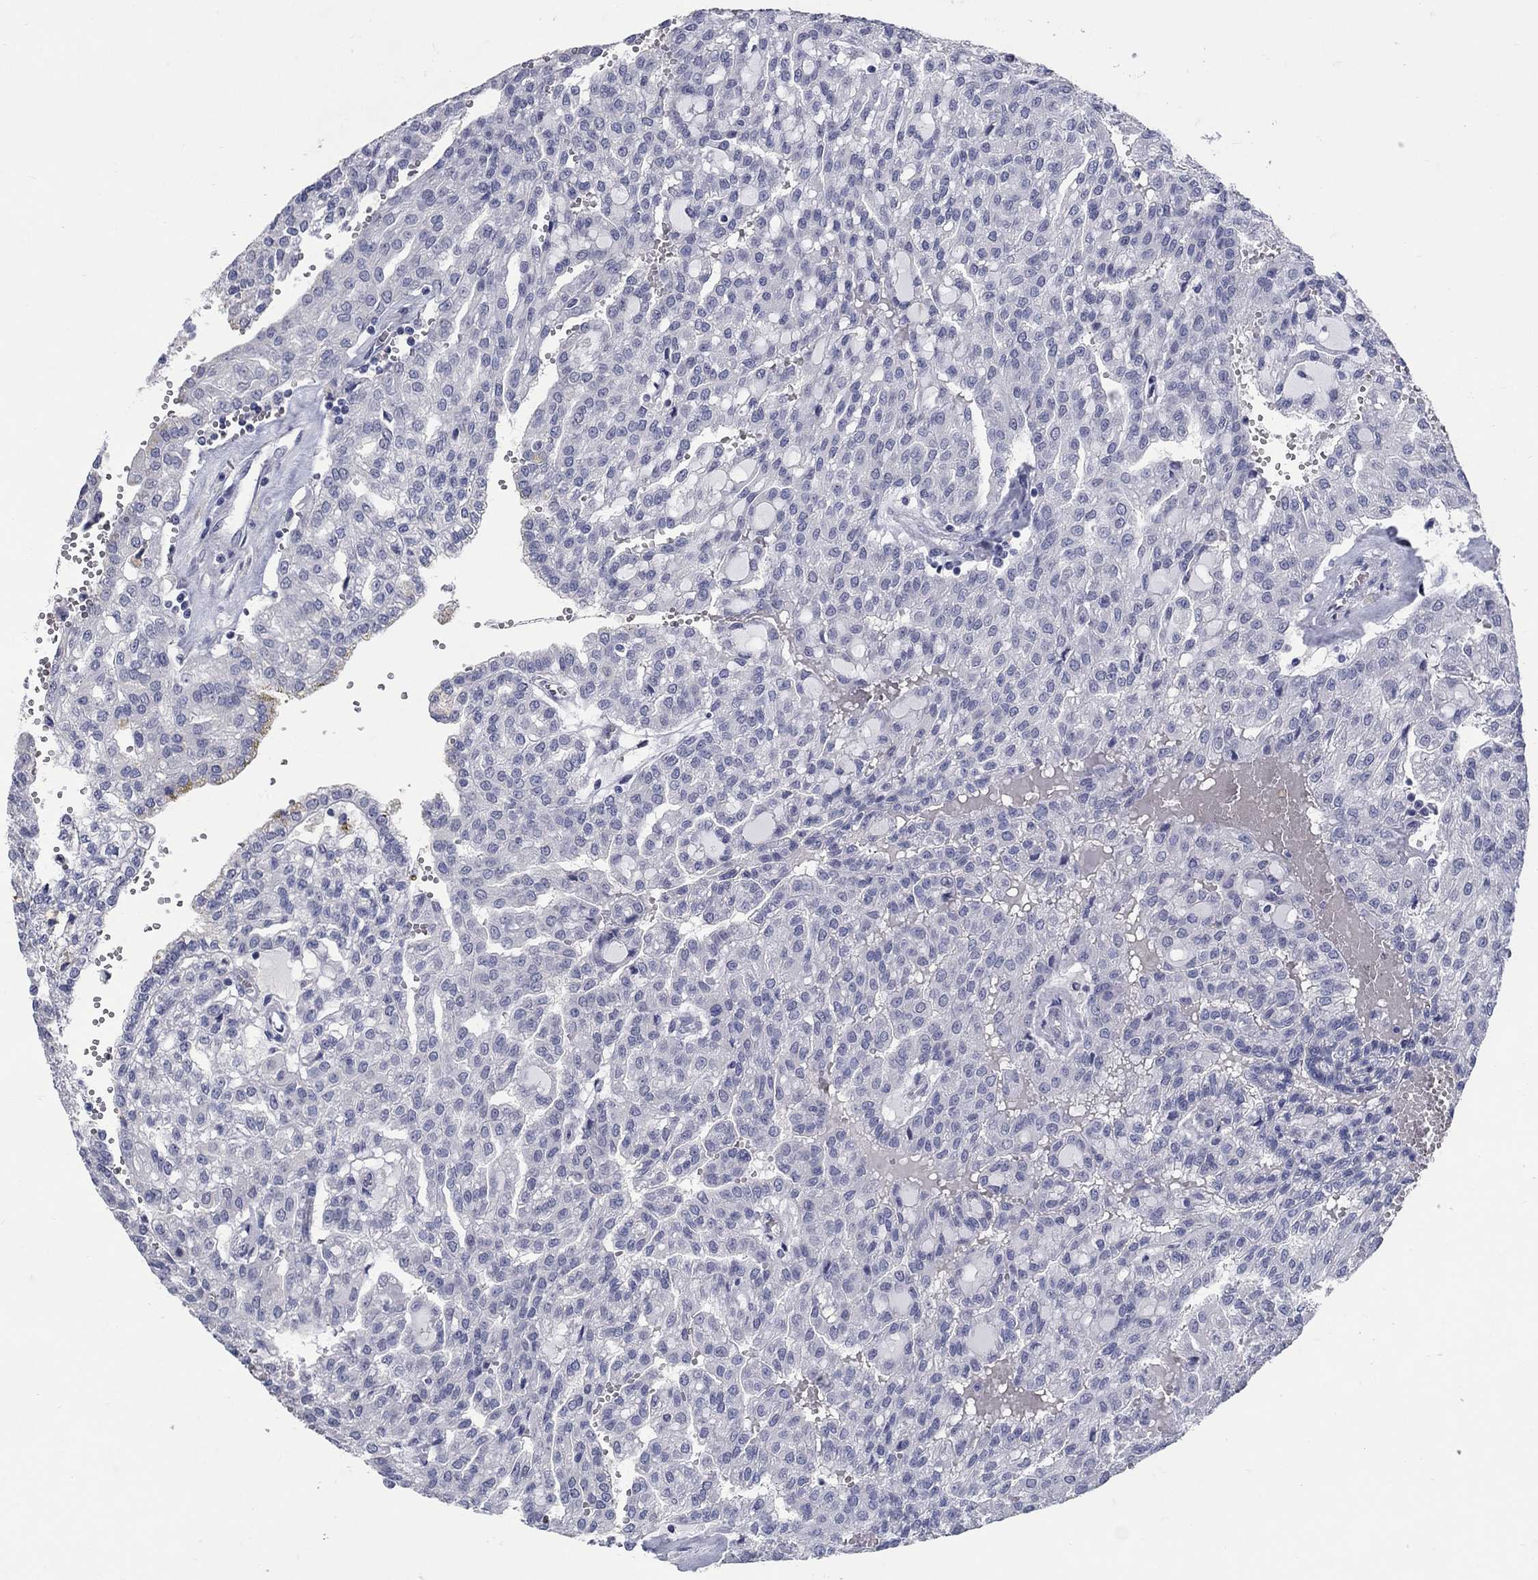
{"staining": {"intensity": "negative", "quantity": "none", "location": "none"}, "tissue": "renal cancer", "cell_type": "Tumor cells", "image_type": "cancer", "snomed": [{"axis": "morphology", "description": "Adenocarcinoma, NOS"}, {"axis": "topography", "description": "Kidney"}], "caption": "Immunohistochemical staining of human renal cancer (adenocarcinoma) demonstrates no significant expression in tumor cells.", "gene": "ELAVL4", "patient": {"sex": "male", "age": 63}}